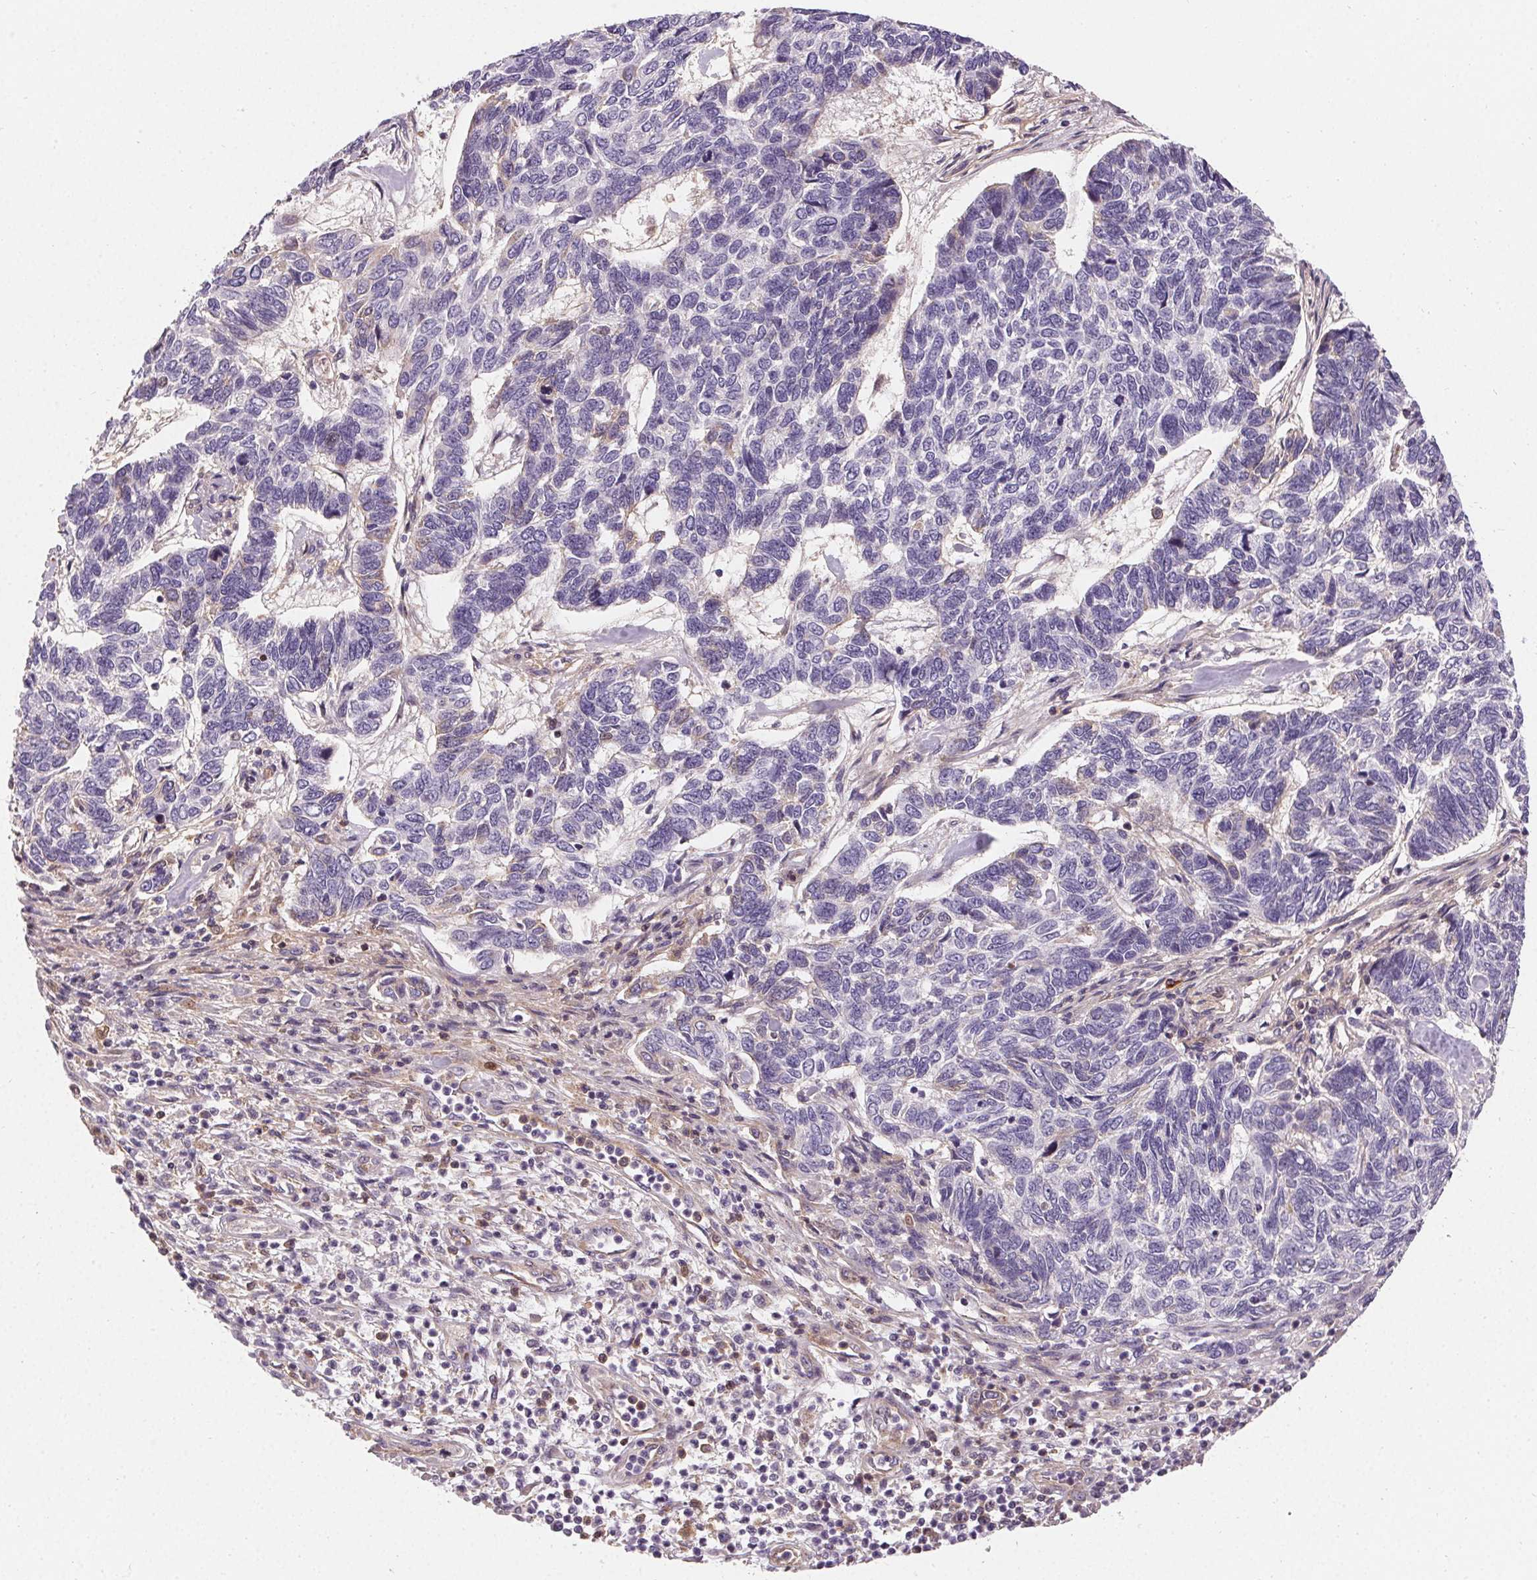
{"staining": {"intensity": "negative", "quantity": "none", "location": "none"}, "tissue": "skin cancer", "cell_type": "Tumor cells", "image_type": "cancer", "snomed": [{"axis": "morphology", "description": "Basal cell carcinoma"}, {"axis": "topography", "description": "Skin"}], "caption": "Tumor cells are negative for brown protein staining in skin cancer.", "gene": "APLP1", "patient": {"sex": "female", "age": 65}}